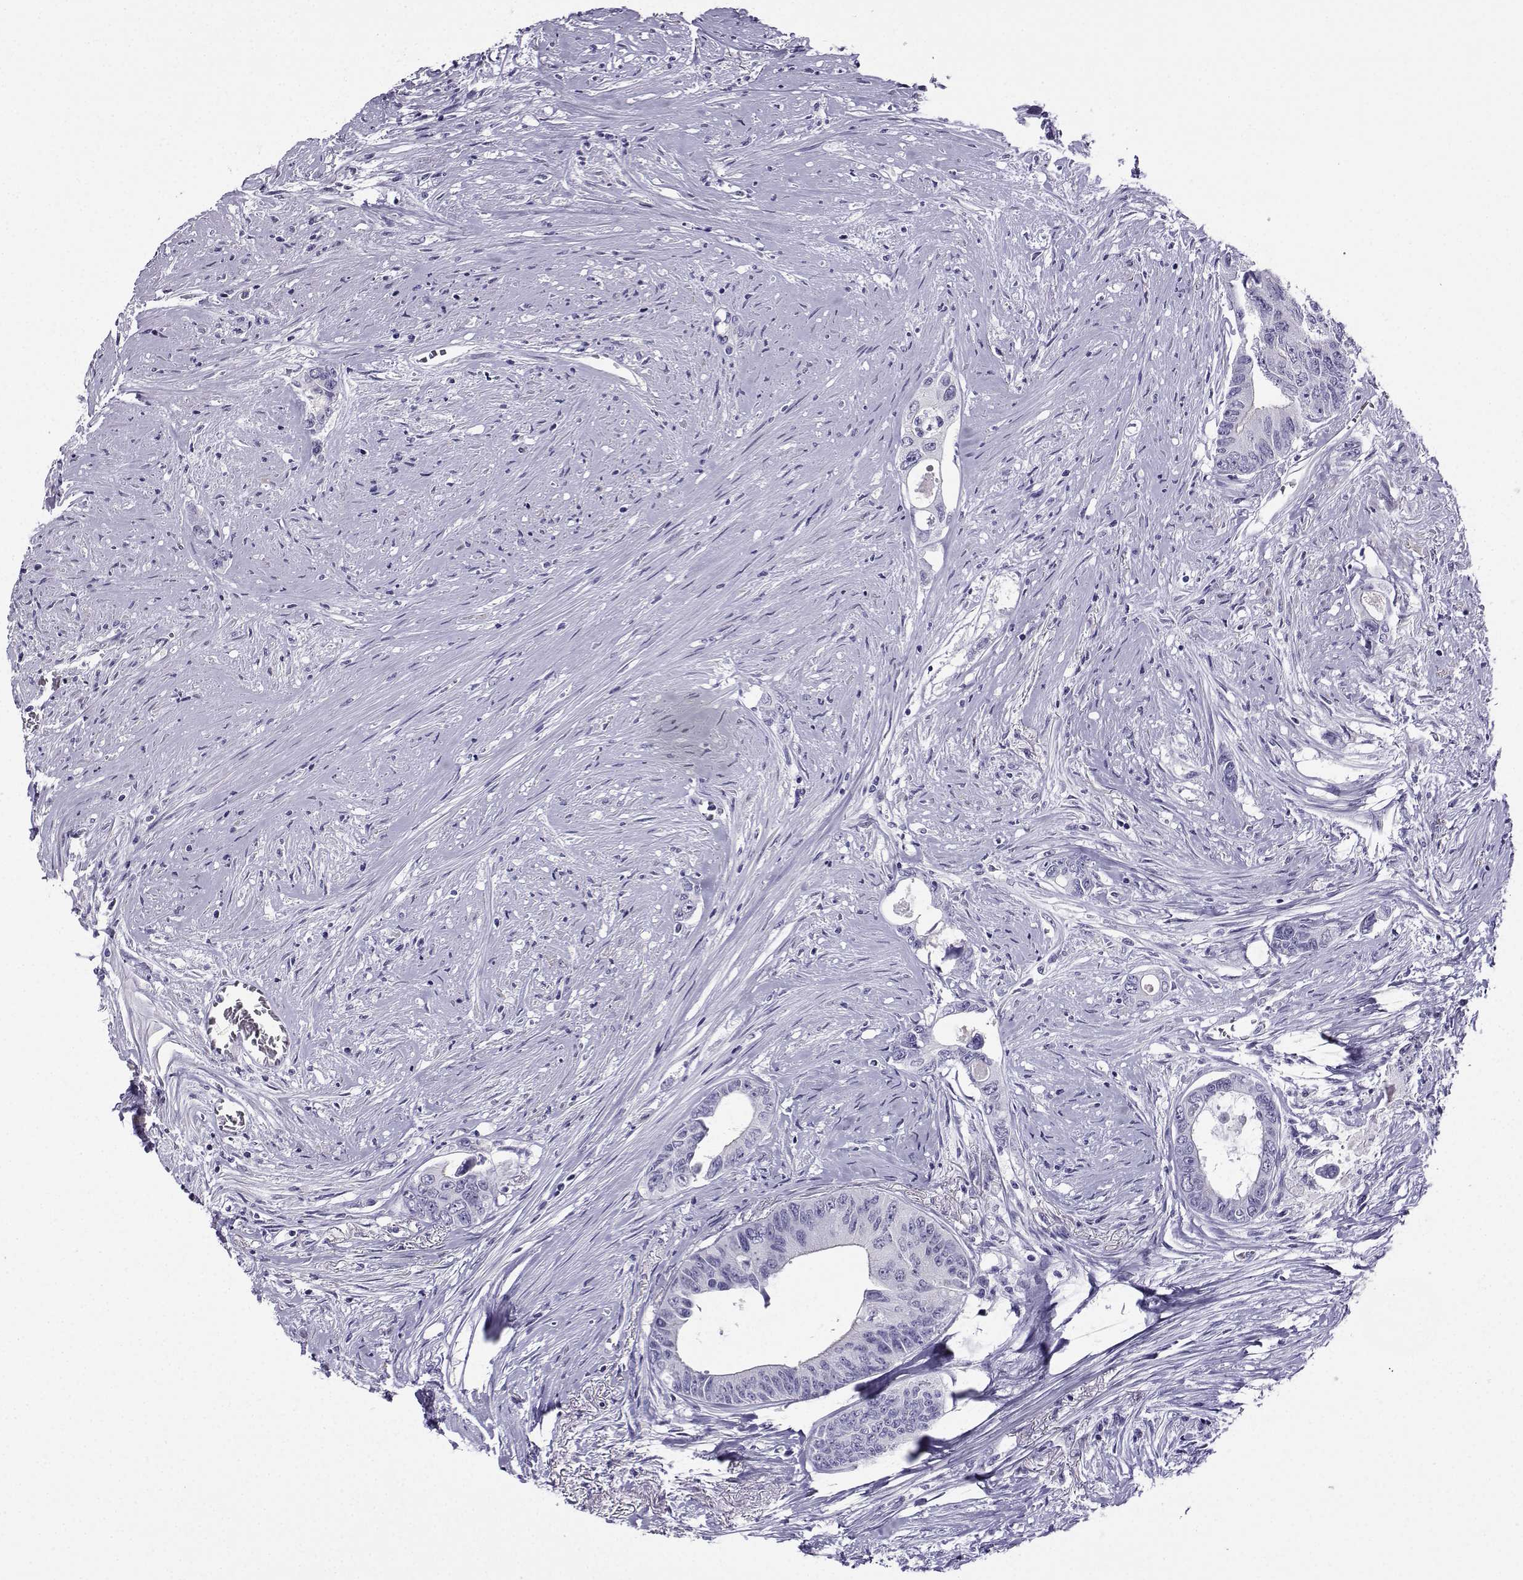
{"staining": {"intensity": "negative", "quantity": "none", "location": "none"}, "tissue": "colorectal cancer", "cell_type": "Tumor cells", "image_type": "cancer", "snomed": [{"axis": "morphology", "description": "Adenocarcinoma, NOS"}, {"axis": "topography", "description": "Rectum"}], "caption": "This image is of colorectal cancer (adenocarcinoma) stained with IHC to label a protein in brown with the nuclei are counter-stained blue. There is no expression in tumor cells. (Stains: DAB immunohistochemistry (IHC) with hematoxylin counter stain, Microscopy: brightfield microscopy at high magnification).", "gene": "KIF17", "patient": {"sex": "male", "age": 59}}